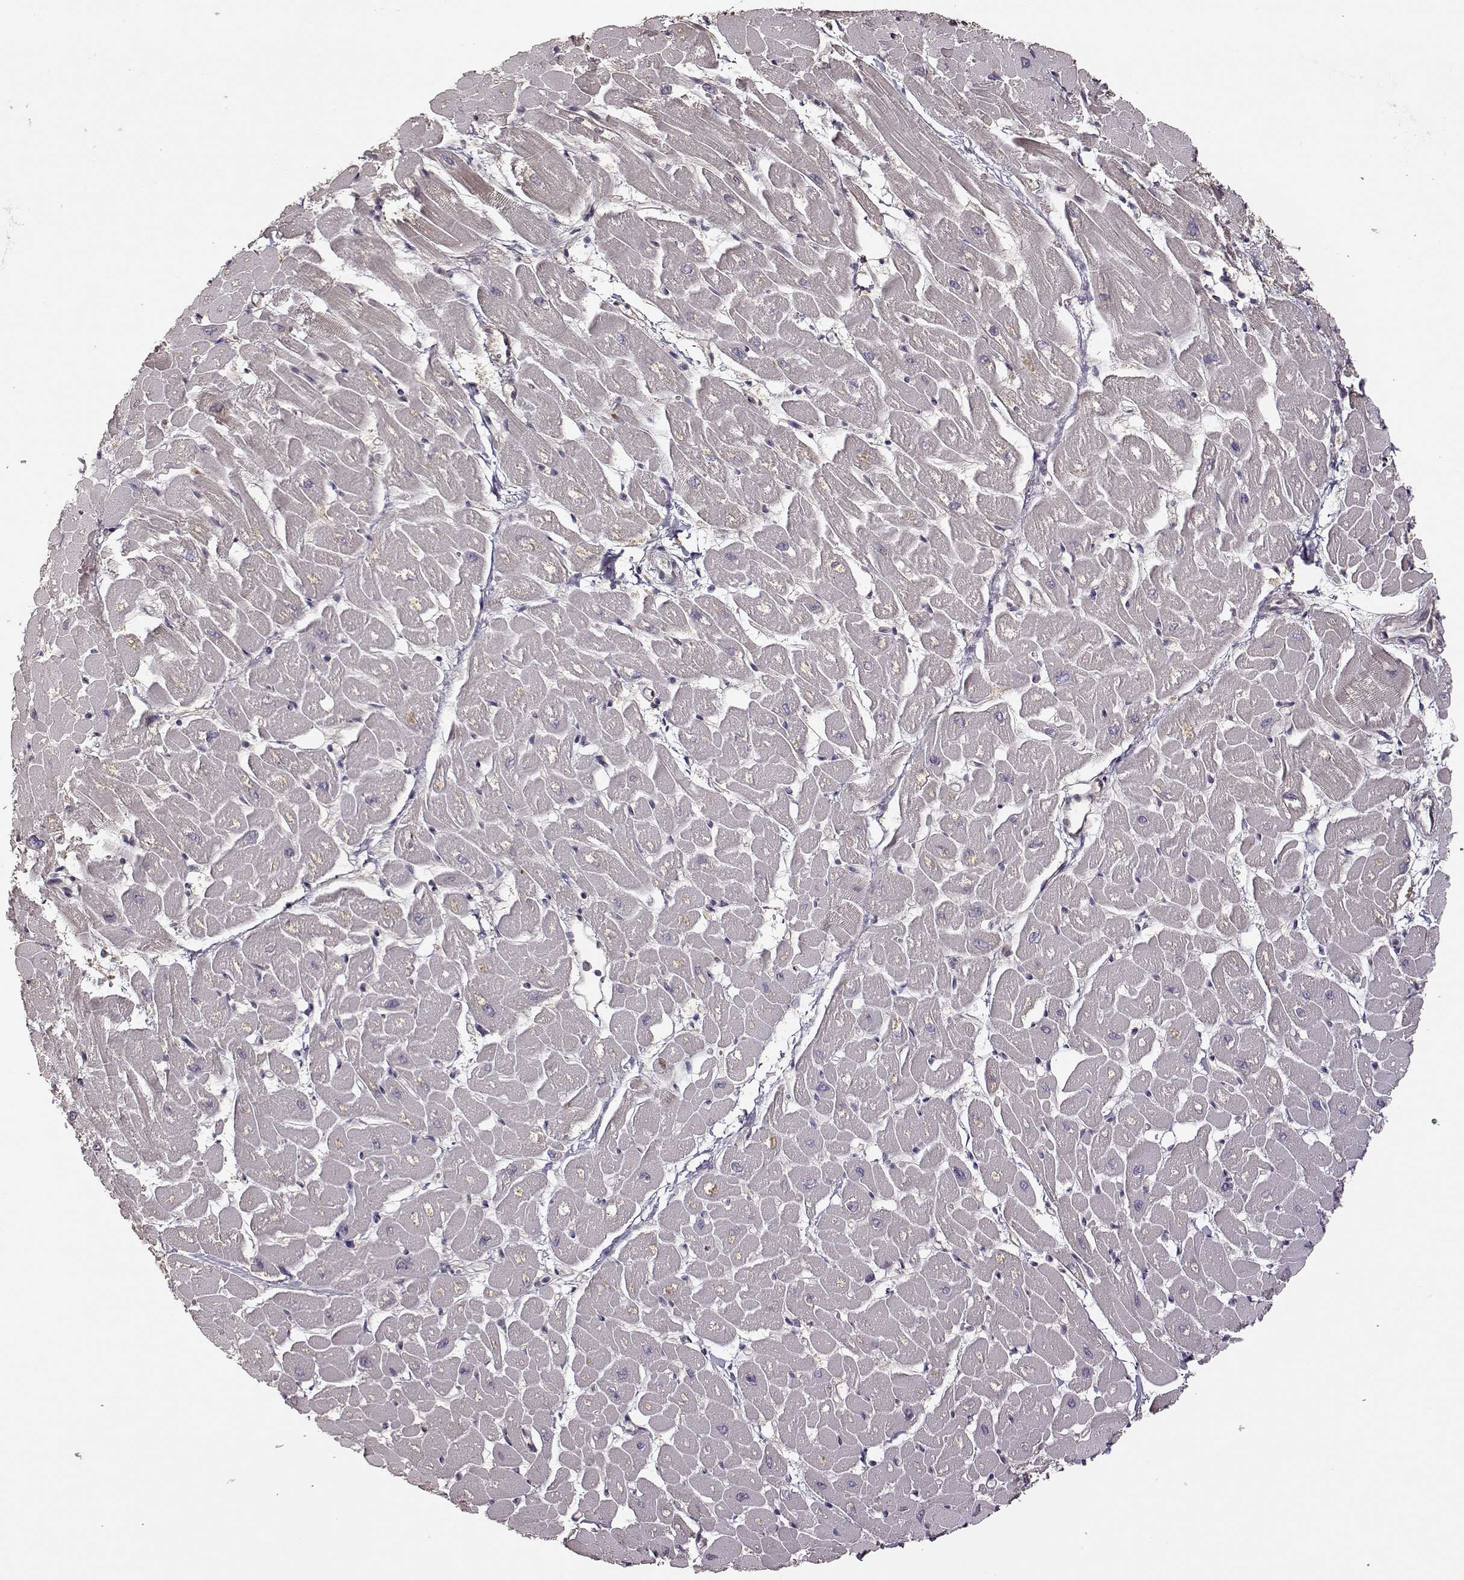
{"staining": {"intensity": "weak", "quantity": "25%-75%", "location": "cytoplasmic/membranous"}, "tissue": "heart muscle", "cell_type": "Cardiomyocytes", "image_type": "normal", "snomed": [{"axis": "morphology", "description": "Normal tissue, NOS"}, {"axis": "topography", "description": "Heart"}], "caption": "About 25%-75% of cardiomyocytes in unremarkable human heart muscle display weak cytoplasmic/membranous protein staining as visualized by brown immunohistochemical staining.", "gene": "CRB1", "patient": {"sex": "male", "age": 57}}